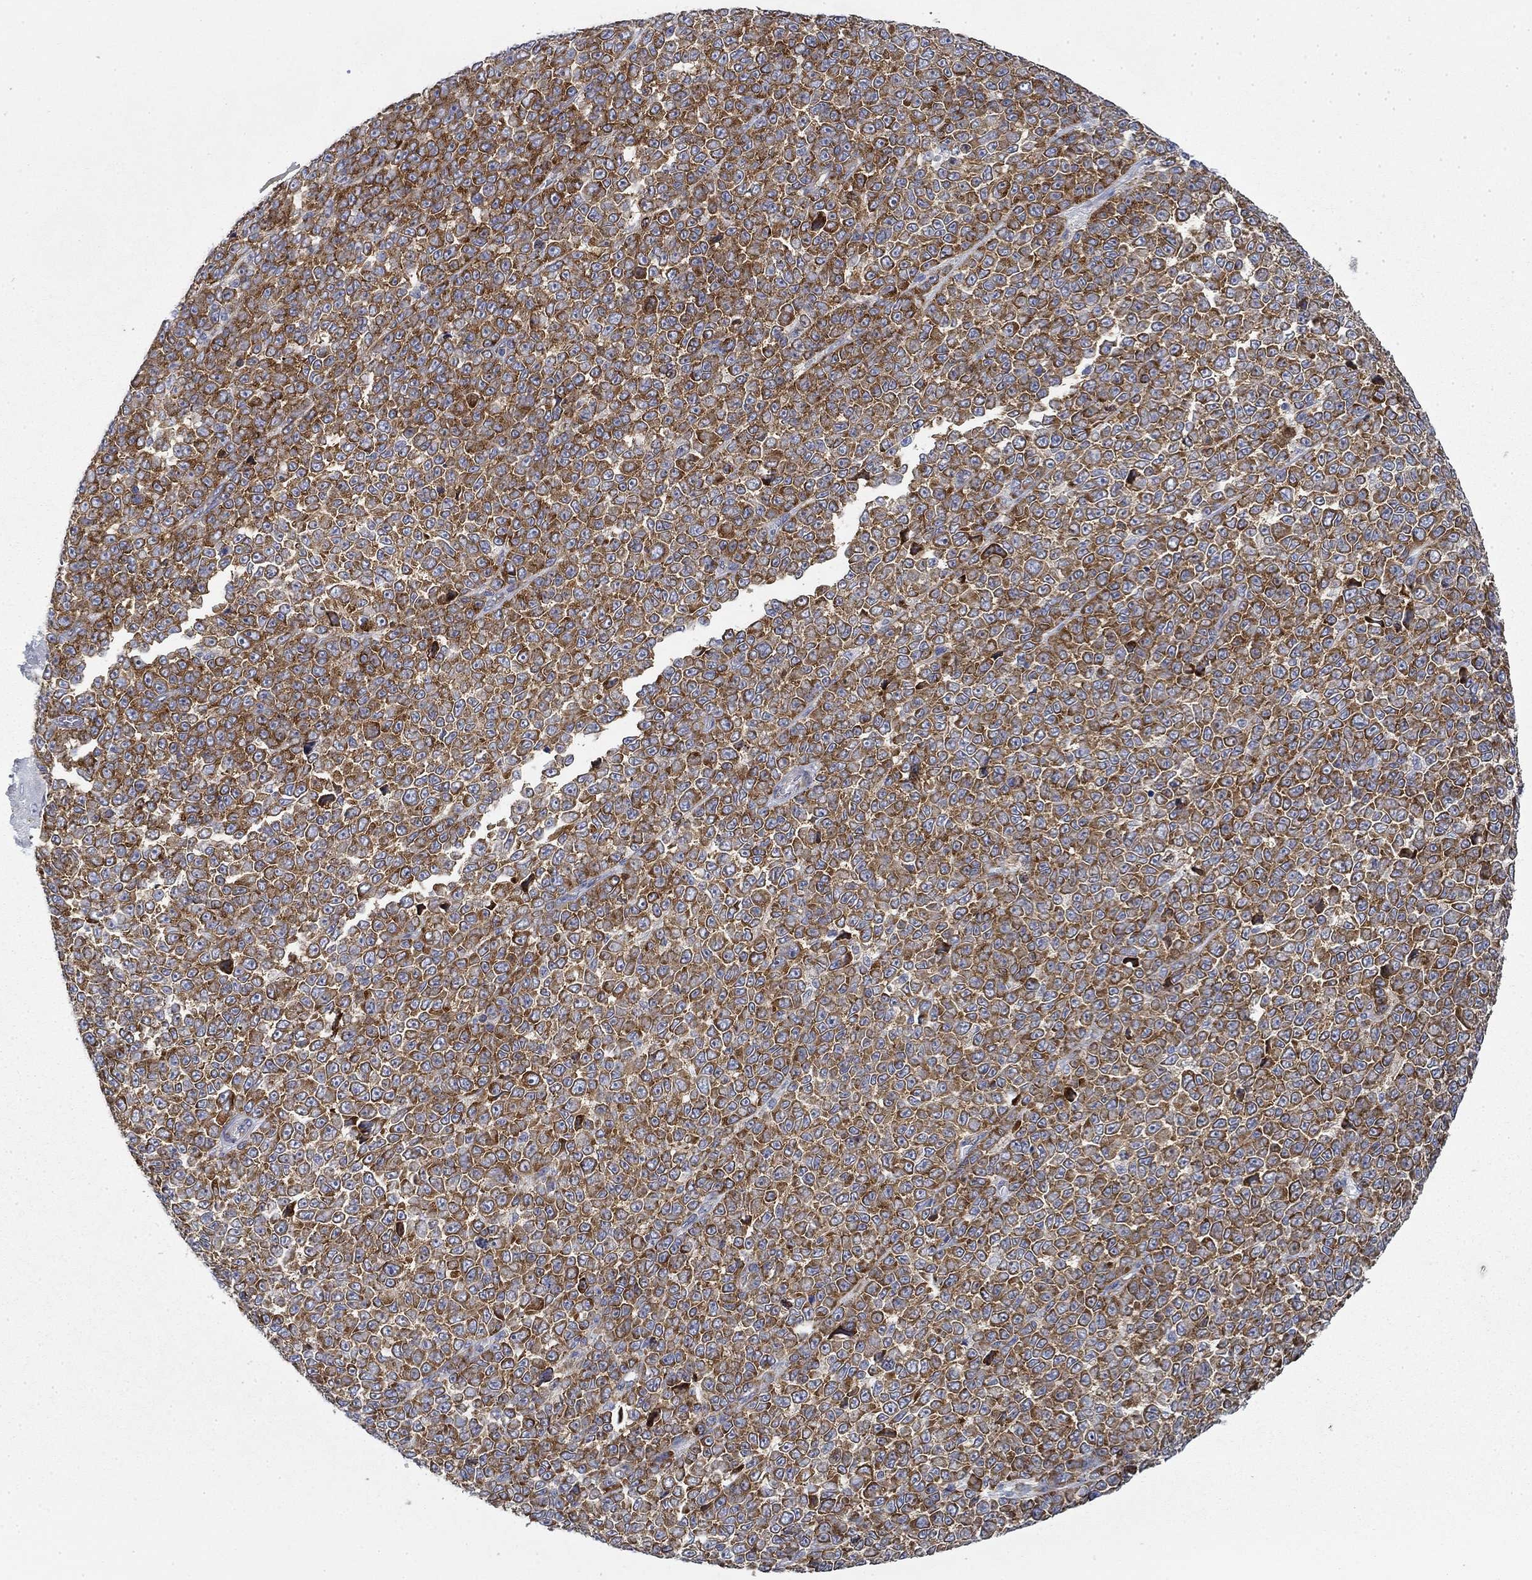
{"staining": {"intensity": "strong", "quantity": ">75%", "location": "cytoplasmic/membranous"}, "tissue": "melanoma", "cell_type": "Tumor cells", "image_type": "cancer", "snomed": [{"axis": "morphology", "description": "Malignant melanoma, NOS"}, {"axis": "topography", "description": "Skin"}], "caption": "An immunohistochemistry histopathology image of tumor tissue is shown. Protein staining in brown shows strong cytoplasmic/membranous positivity in malignant melanoma within tumor cells. (Stains: DAB (3,3'-diaminobenzidine) in brown, nuclei in blue, Microscopy: brightfield microscopy at high magnification).", "gene": "FXR1", "patient": {"sex": "female", "age": 95}}